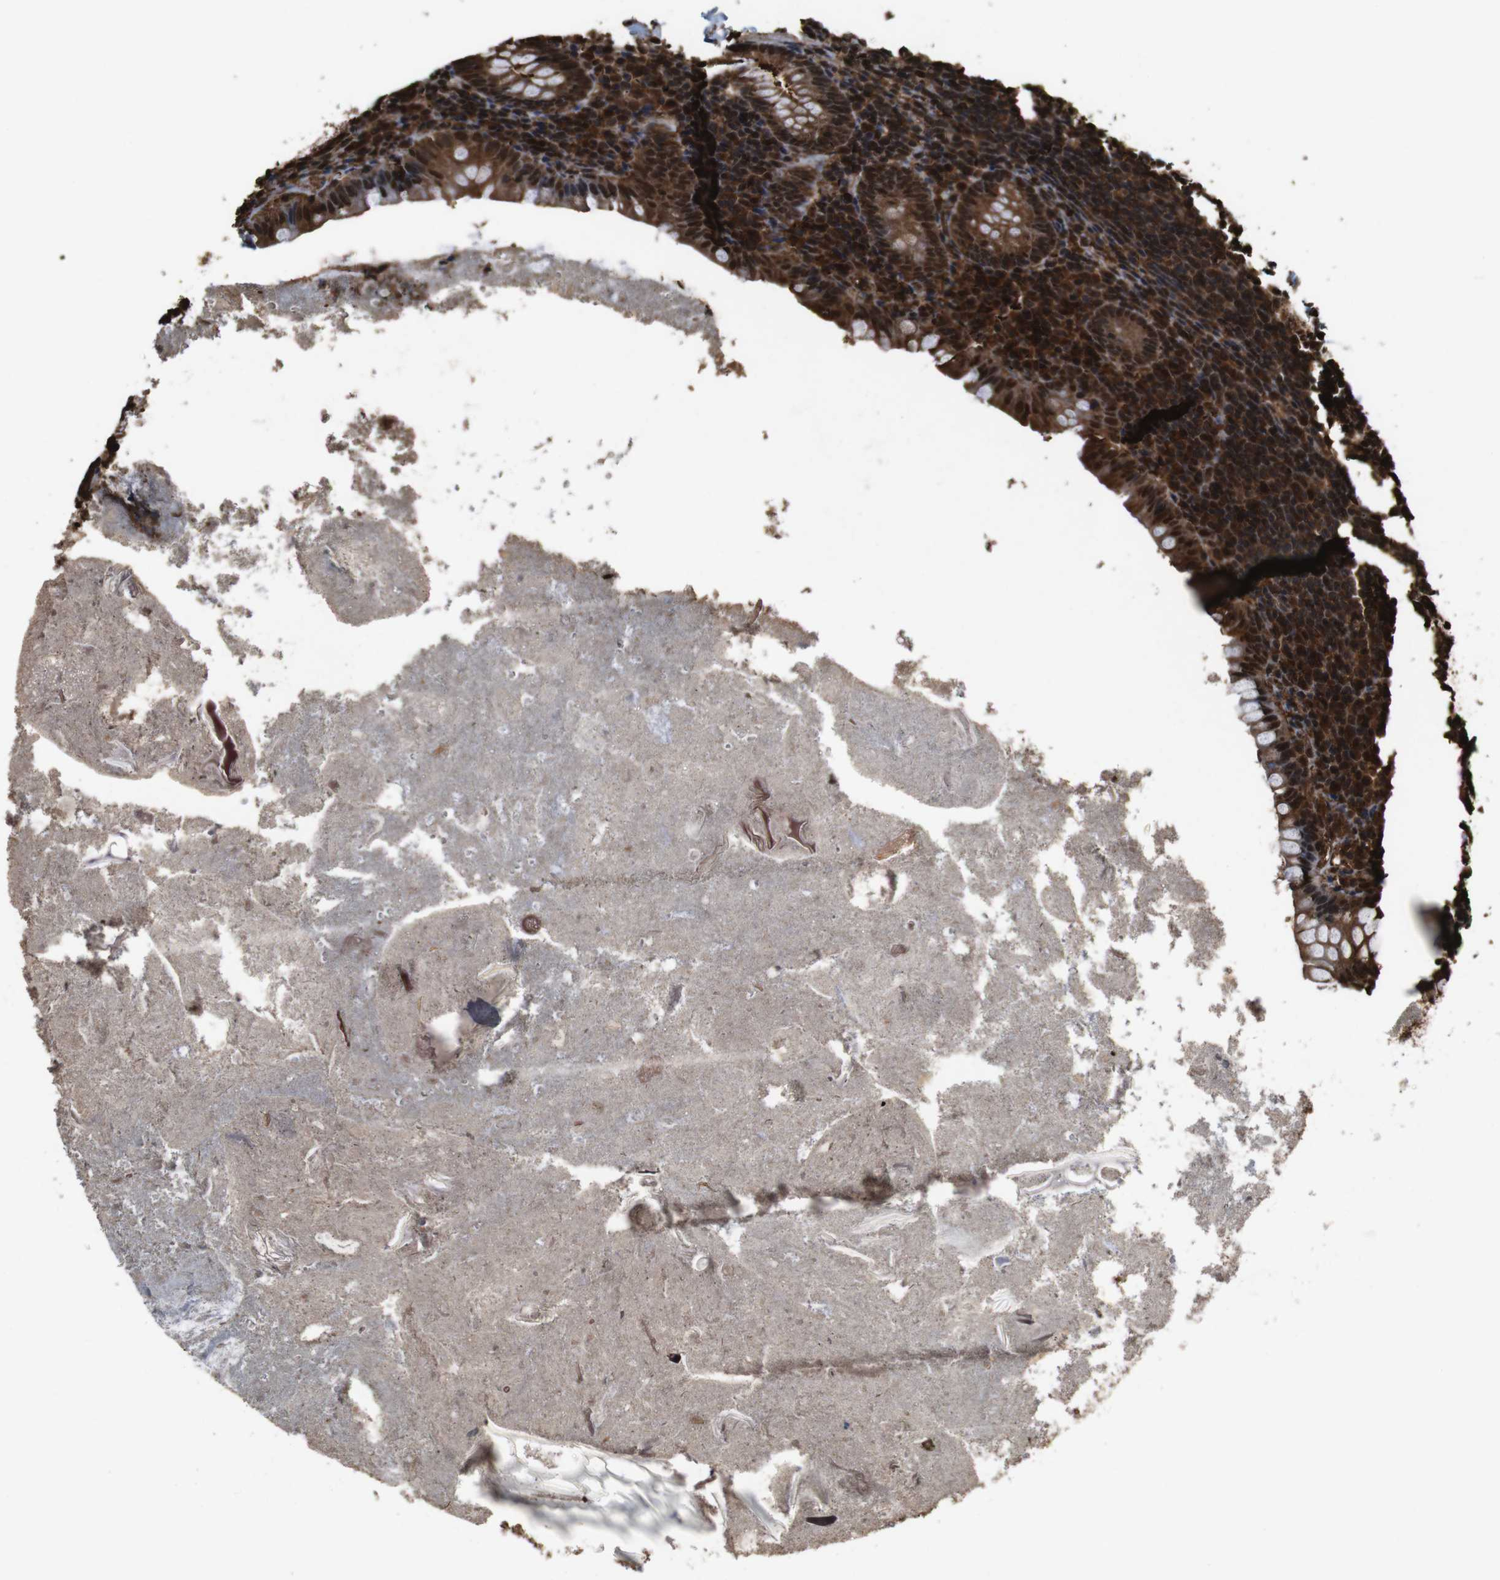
{"staining": {"intensity": "strong", "quantity": ">75%", "location": "cytoplasmic/membranous,nuclear"}, "tissue": "appendix", "cell_type": "Glandular cells", "image_type": "normal", "snomed": [{"axis": "morphology", "description": "Normal tissue, NOS"}, {"axis": "topography", "description": "Appendix"}], "caption": "Immunohistochemistry (IHC) micrograph of unremarkable human appendix stained for a protein (brown), which displays high levels of strong cytoplasmic/membranous,nuclear staining in about >75% of glandular cells.", "gene": "VCP", "patient": {"sex": "male", "age": 52}}